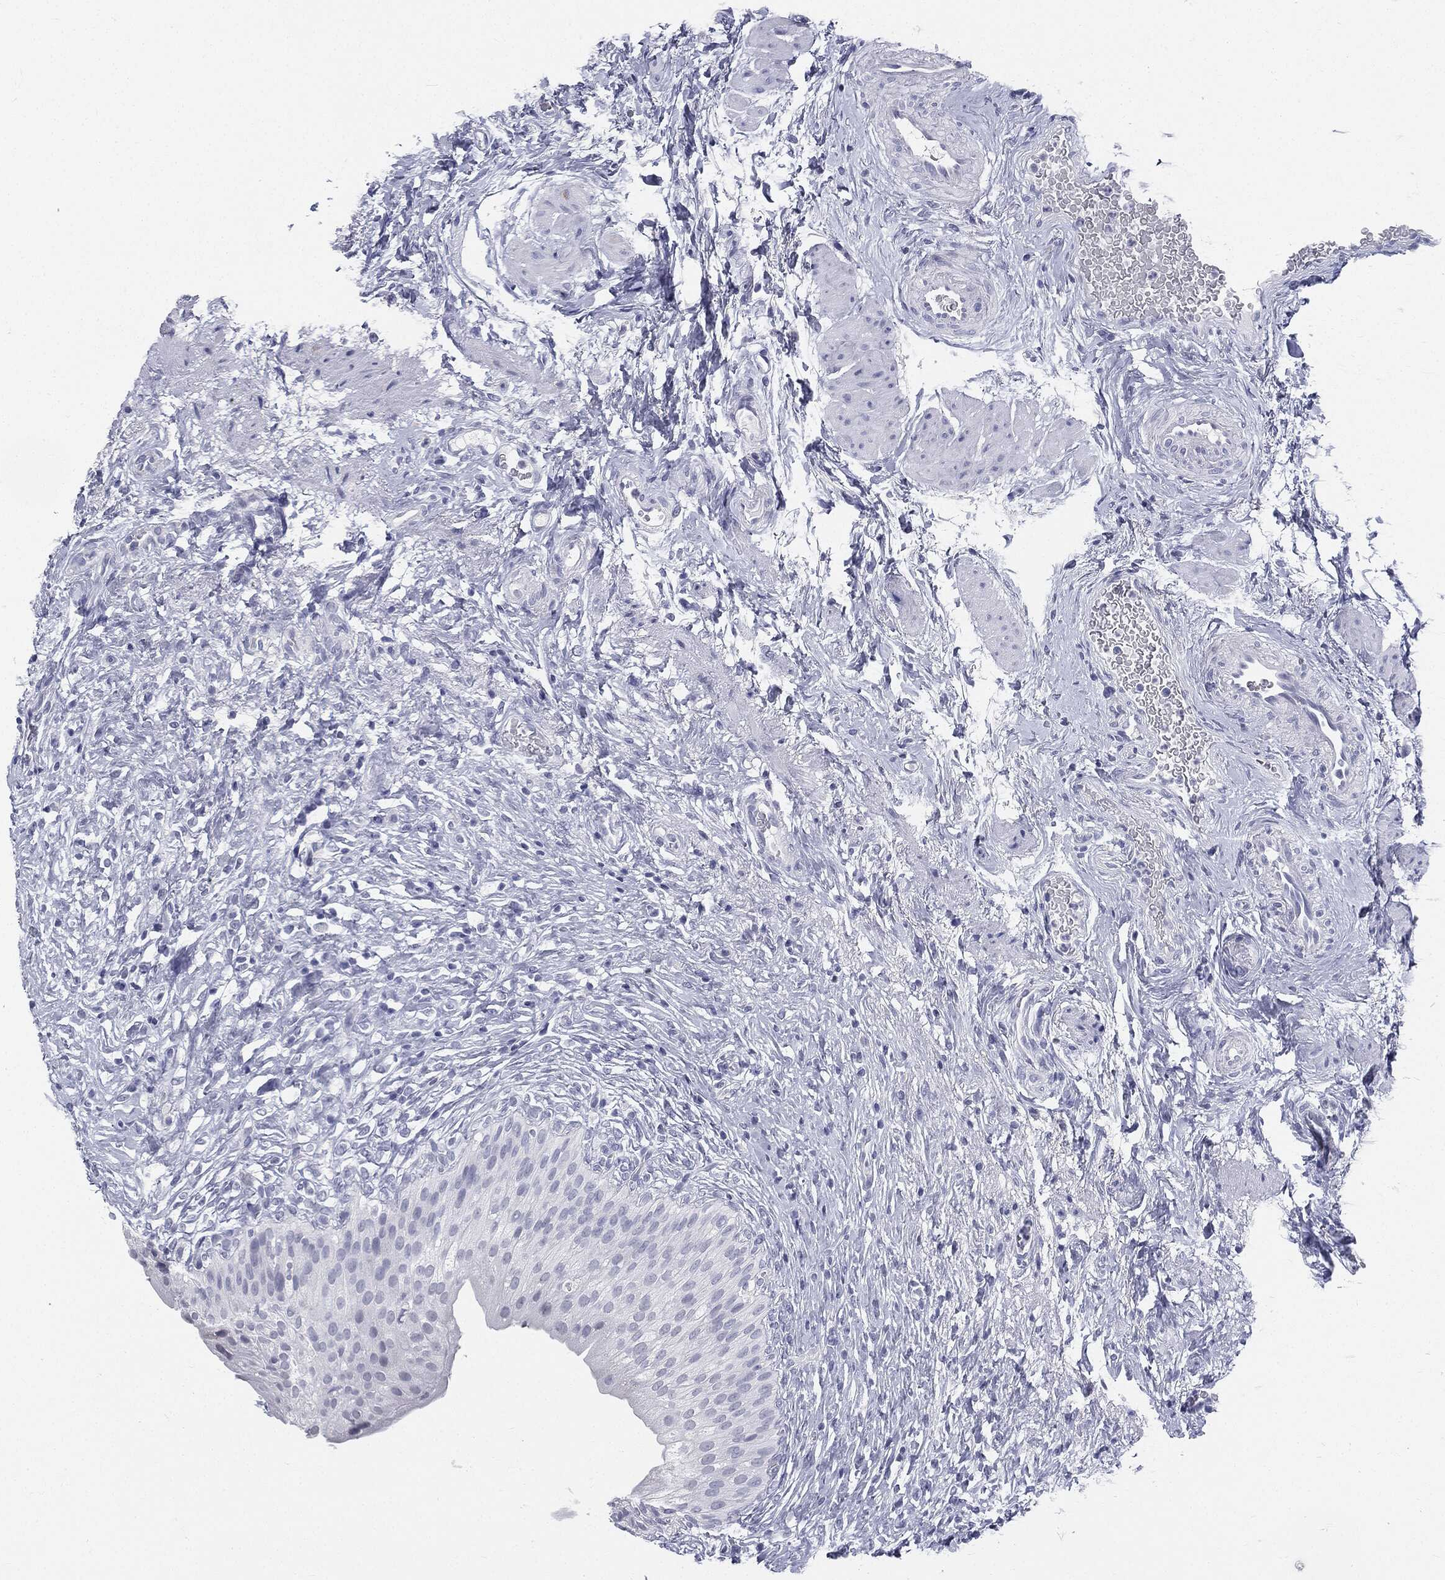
{"staining": {"intensity": "negative", "quantity": "none", "location": "none"}, "tissue": "urinary bladder", "cell_type": "Urothelial cells", "image_type": "normal", "snomed": [{"axis": "morphology", "description": "Normal tissue, NOS"}, {"axis": "topography", "description": "Urinary bladder"}], "caption": "DAB (3,3'-diaminobenzidine) immunohistochemical staining of unremarkable urinary bladder shows no significant positivity in urothelial cells. Brightfield microscopy of immunohistochemistry (IHC) stained with DAB (brown) and hematoxylin (blue), captured at high magnification.", "gene": "MLLT10", "patient": {"sex": "male", "age": 46}}